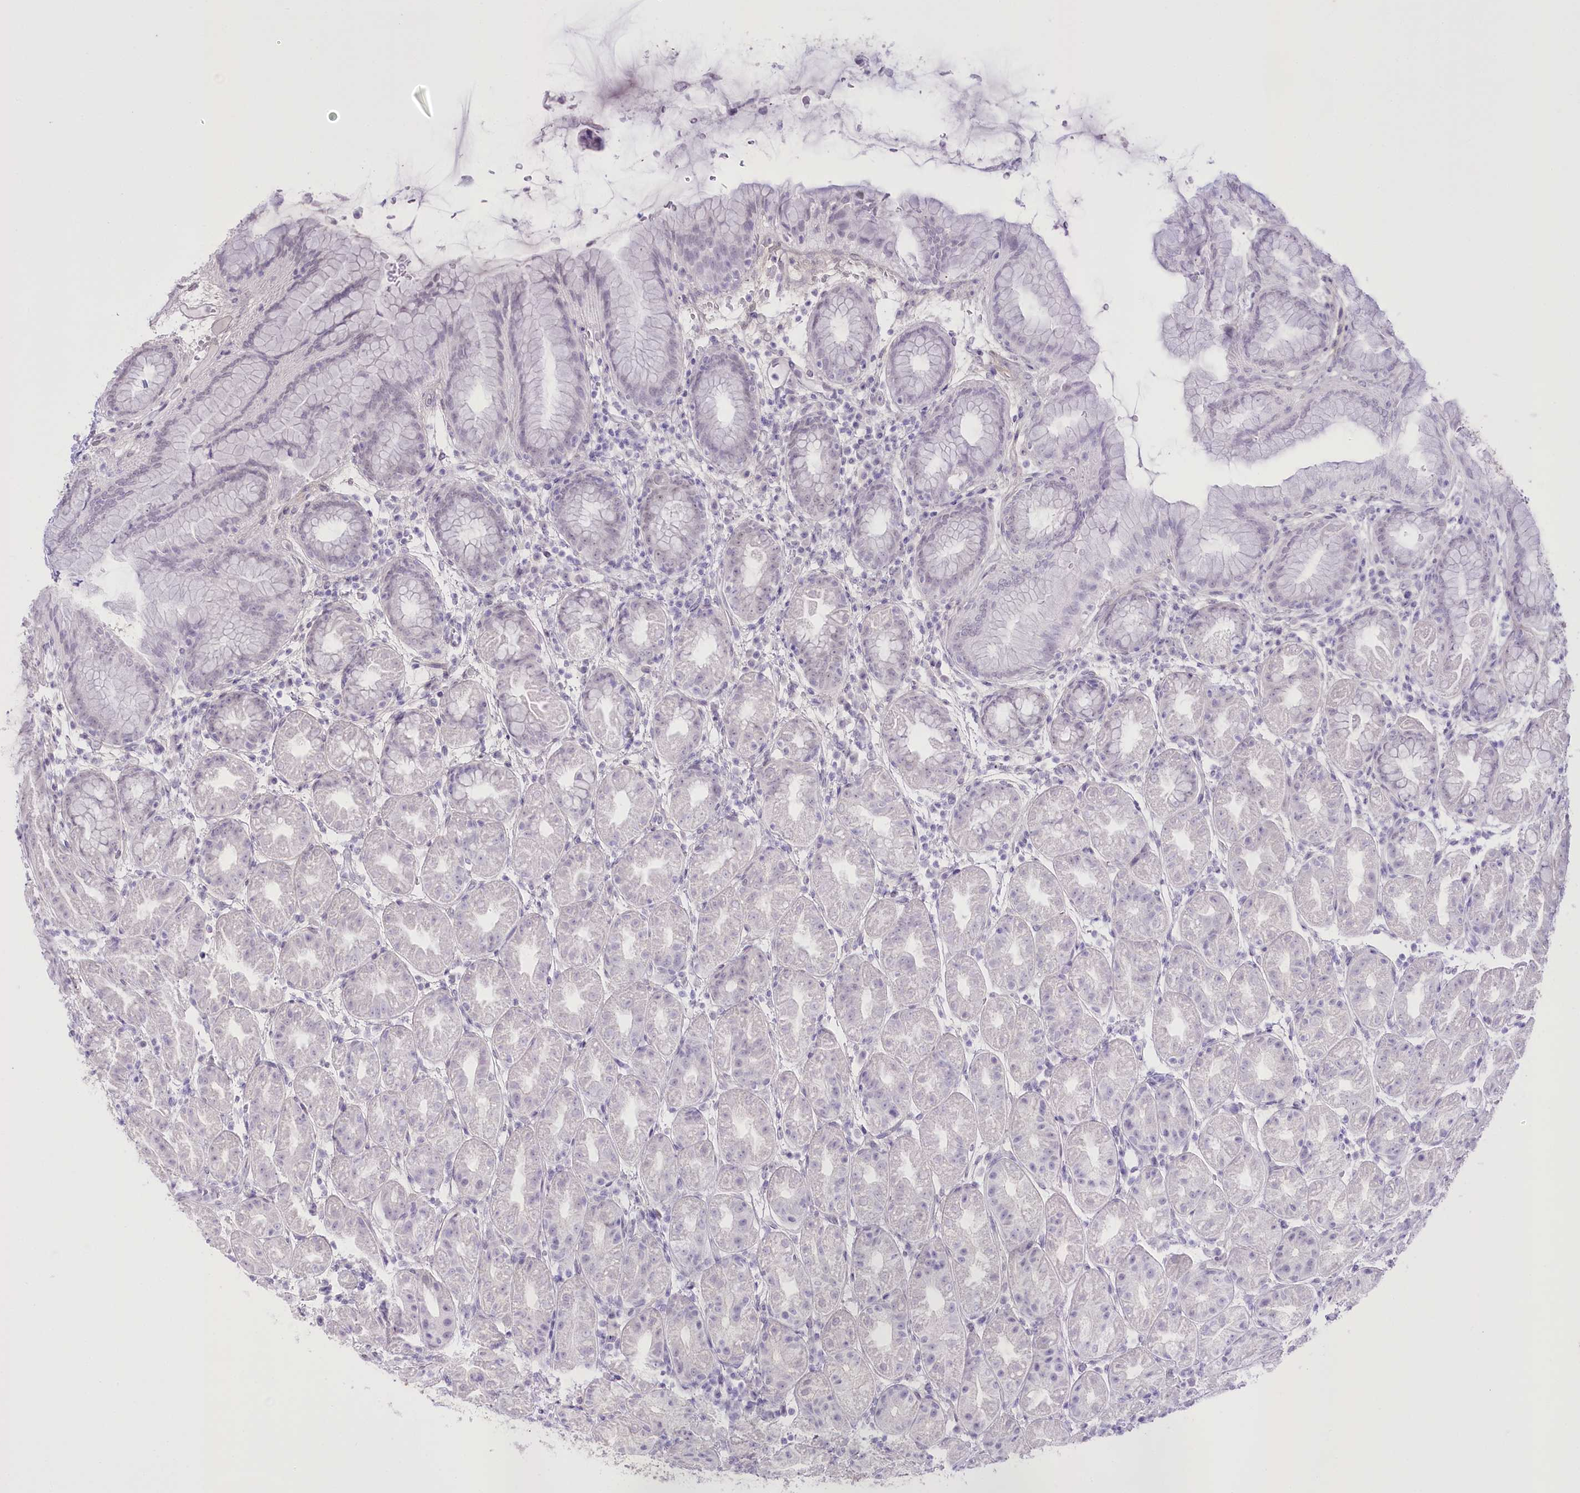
{"staining": {"intensity": "negative", "quantity": "none", "location": "none"}, "tissue": "stomach", "cell_type": "Glandular cells", "image_type": "normal", "snomed": [{"axis": "morphology", "description": "Normal tissue, NOS"}, {"axis": "topography", "description": "Stomach"}], "caption": "Protein analysis of normal stomach displays no significant staining in glandular cells. (Immunohistochemistry, brightfield microscopy, high magnification).", "gene": "SLC39A10", "patient": {"sex": "female", "age": 79}}